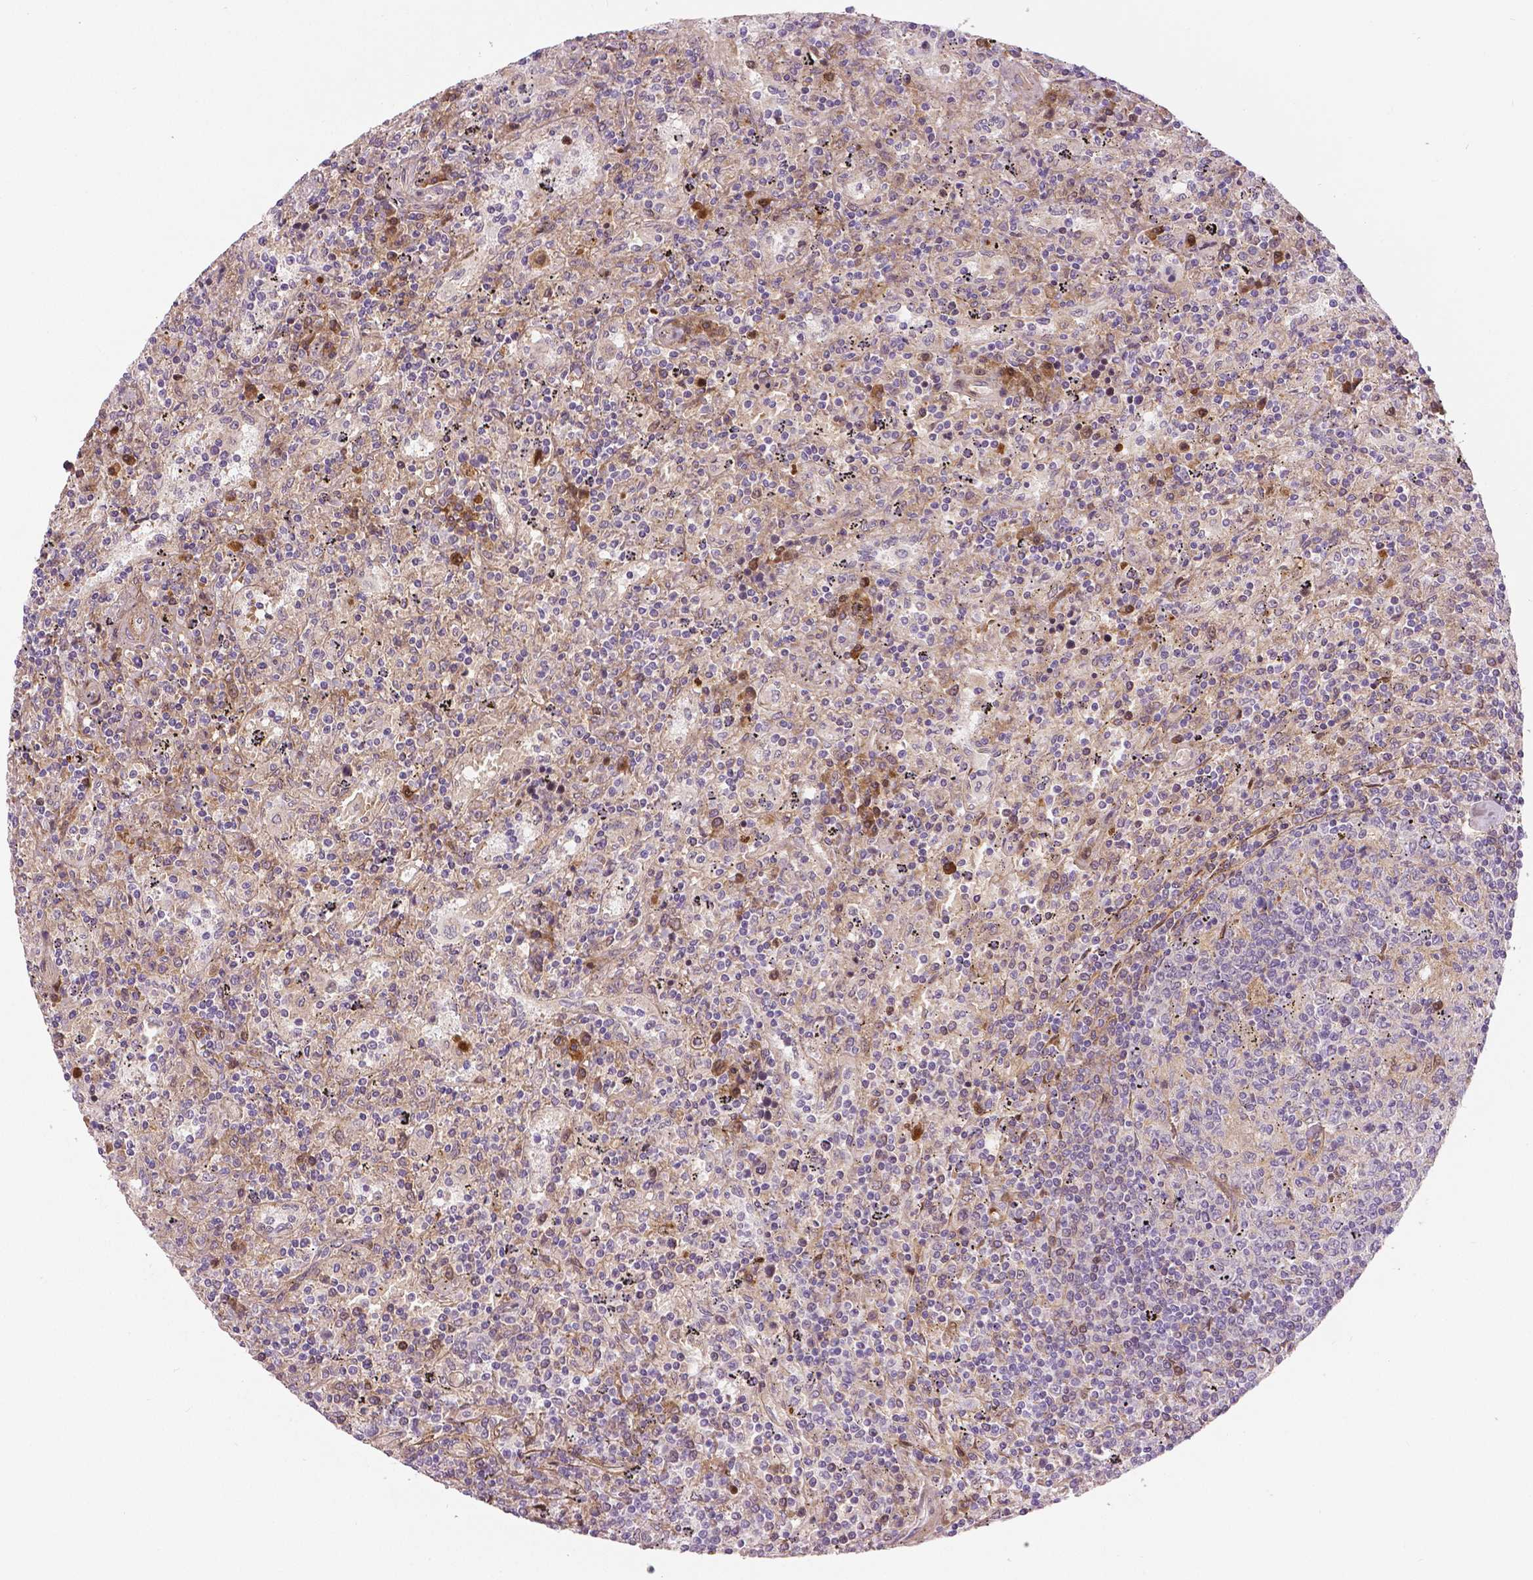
{"staining": {"intensity": "negative", "quantity": "none", "location": "none"}, "tissue": "lymphoma", "cell_type": "Tumor cells", "image_type": "cancer", "snomed": [{"axis": "morphology", "description": "Malignant lymphoma, non-Hodgkin's type, Low grade"}, {"axis": "topography", "description": "Spleen"}], "caption": "An image of lymphoma stained for a protein exhibits no brown staining in tumor cells.", "gene": "FLT1", "patient": {"sex": "male", "age": 62}}